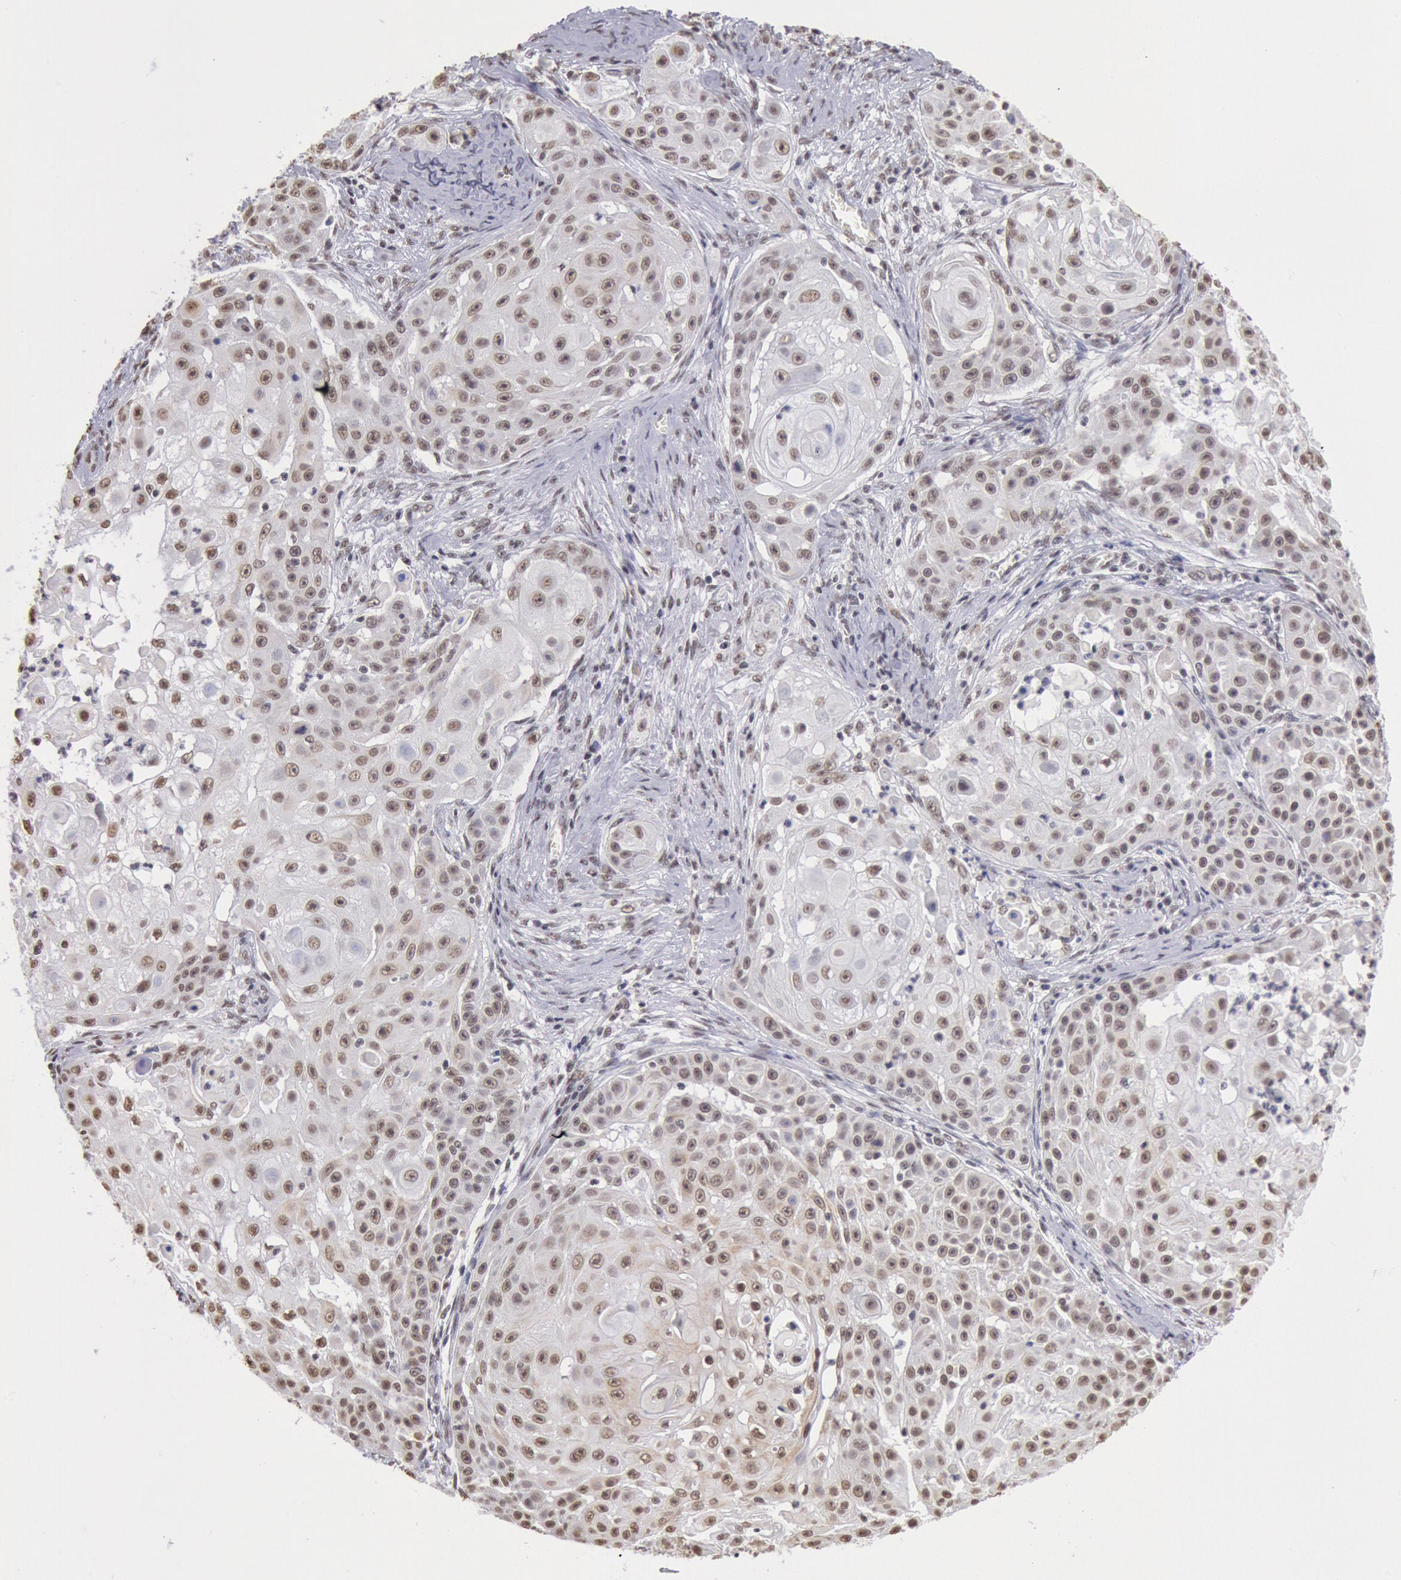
{"staining": {"intensity": "weak", "quantity": ">75%", "location": "nuclear"}, "tissue": "skin cancer", "cell_type": "Tumor cells", "image_type": "cancer", "snomed": [{"axis": "morphology", "description": "Squamous cell carcinoma, NOS"}, {"axis": "topography", "description": "Skin"}], "caption": "An image of human squamous cell carcinoma (skin) stained for a protein reveals weak nuclear brown staining in tumor cells.", "gene": "SNRPD3", "patient": {"sex": "female", "age": 57}}